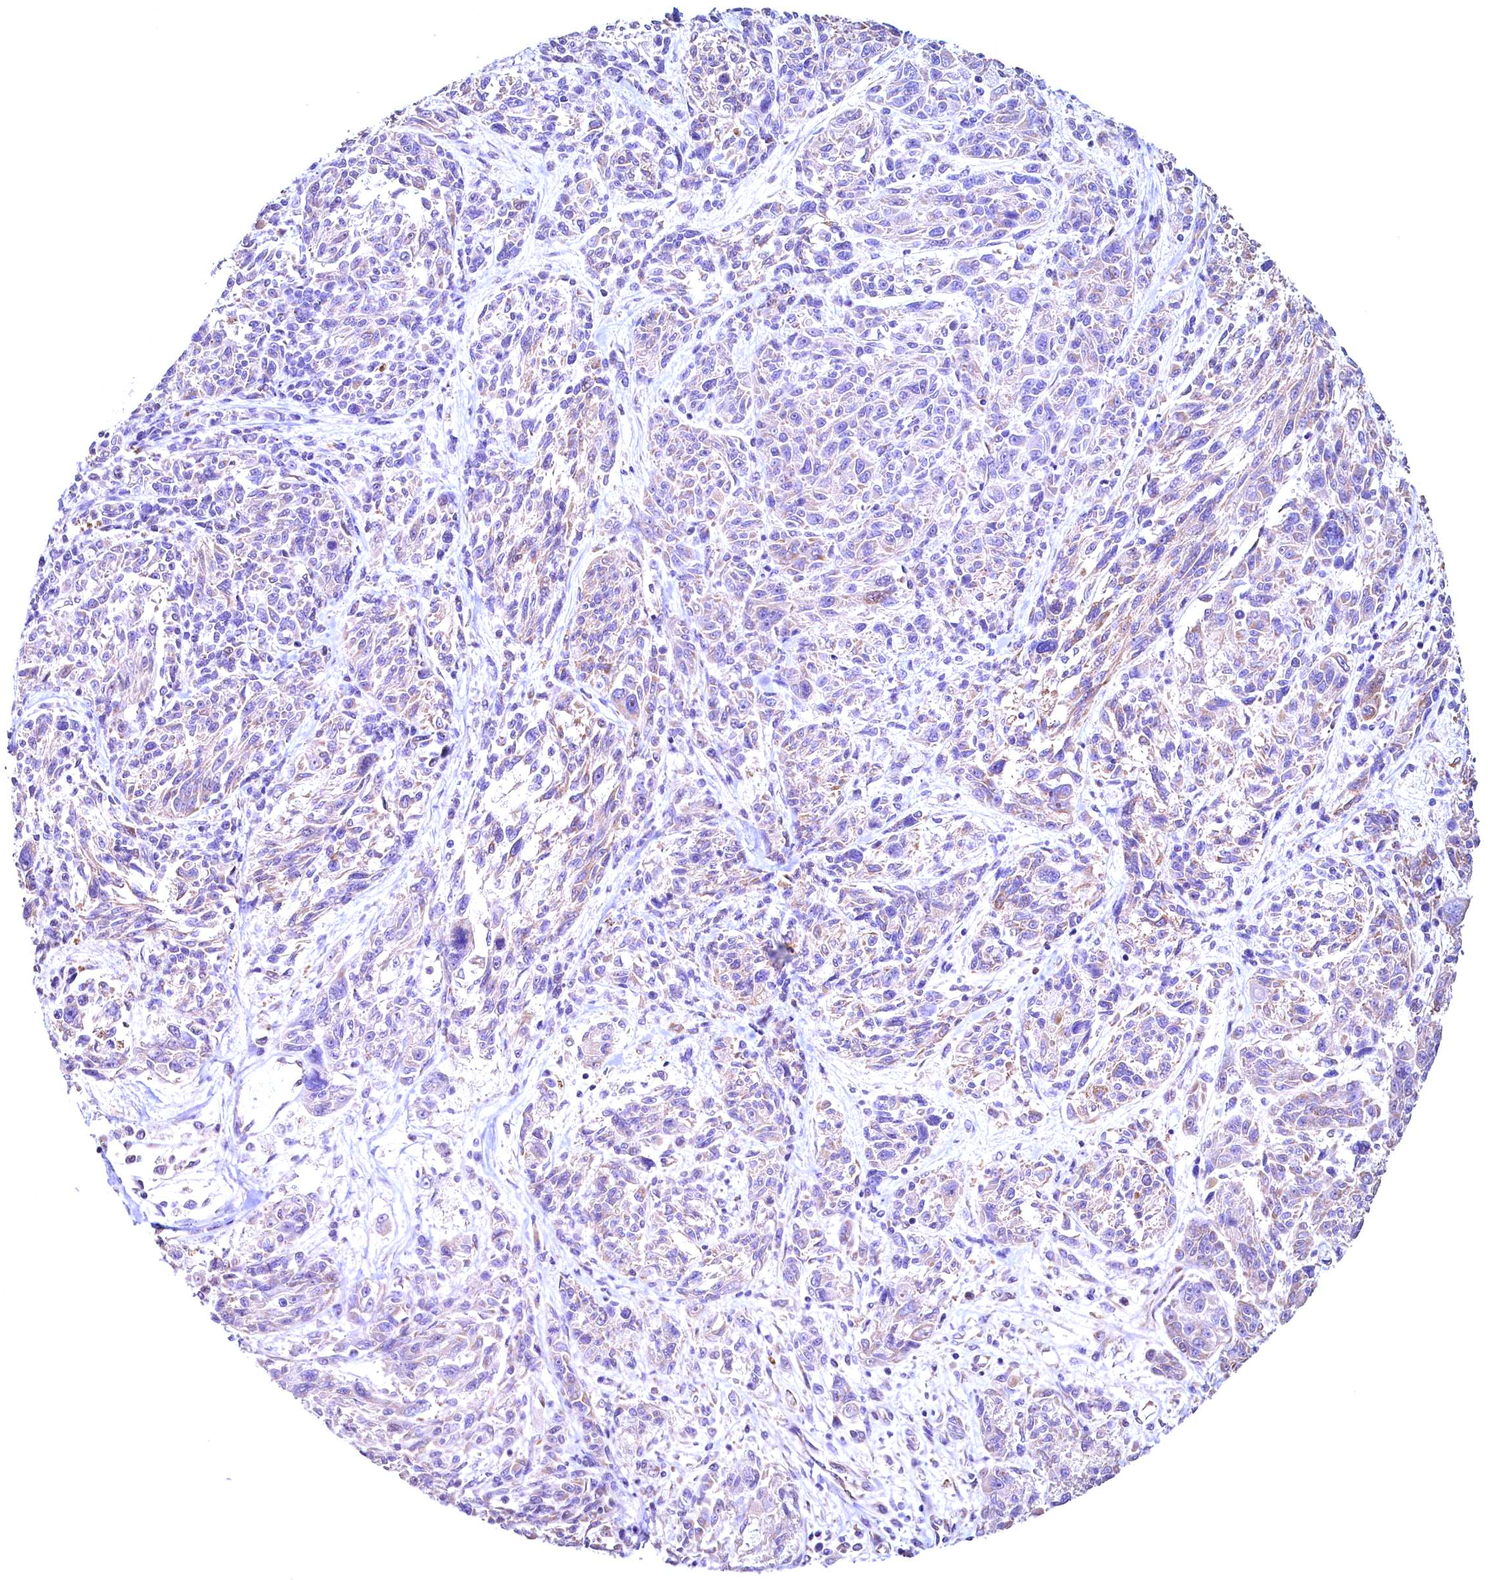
{"staining": {"intensity": "weak", "quantity": "<25%", "location": "cytoplasmic/membranous"}, "tissue": "melanoma", "cell_type": "Tumor cells", "image_type": "cancer", "snomed": [{"axis": "morphology", "description": "Malignant melanoma, NOS"}, {"axis": "topography", "description": "Skin"}], "caption": "This is a photomicrograph of immunohistochemistry (IHC) staining of malignant melanoma, which shows no expression in tumor cells.", "gene": "RBFA", "patient": {"sex": "male", "age": 53}}